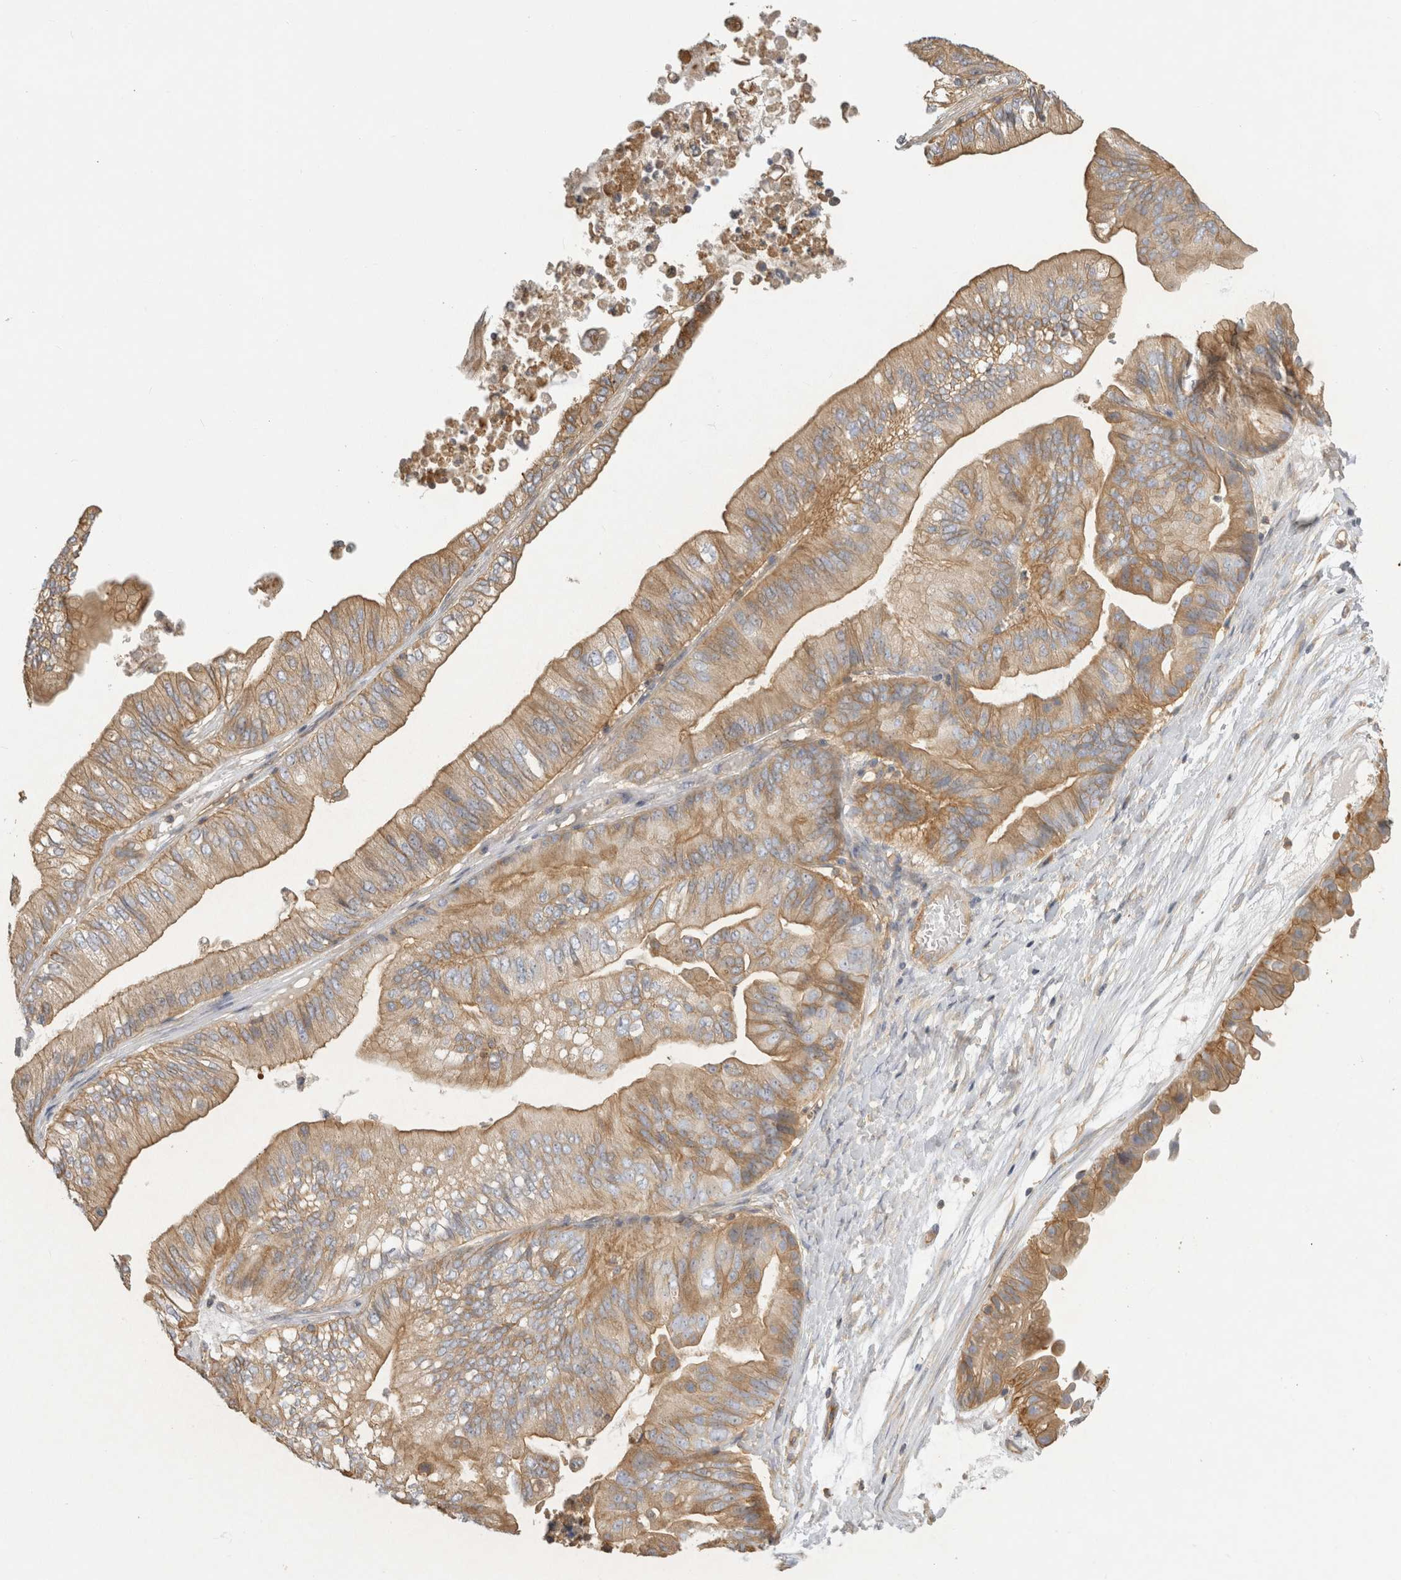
{"staining": {"intensity": "moderate", "quantity": "25%-75%", "location": "cytoplasmic/membranous"}, "tissue": "ovarian cancer", "cell_type": "Tumor cells", "image_type": "cancer", "snomed": [{"axis": "morphology", "description": "Cystadenocarcinoma, mucinous, NOS"}, {"axis": "topography", "description": "Ovary"}], "caption": "Ovarian cancer stained for a protein (brown) reveals moderate cytoplasmic/membranous positive staining in about 25%-75% of tumor cells.", "gene": "CHMP6", "patient": {"sex": "female", "age": 61}}